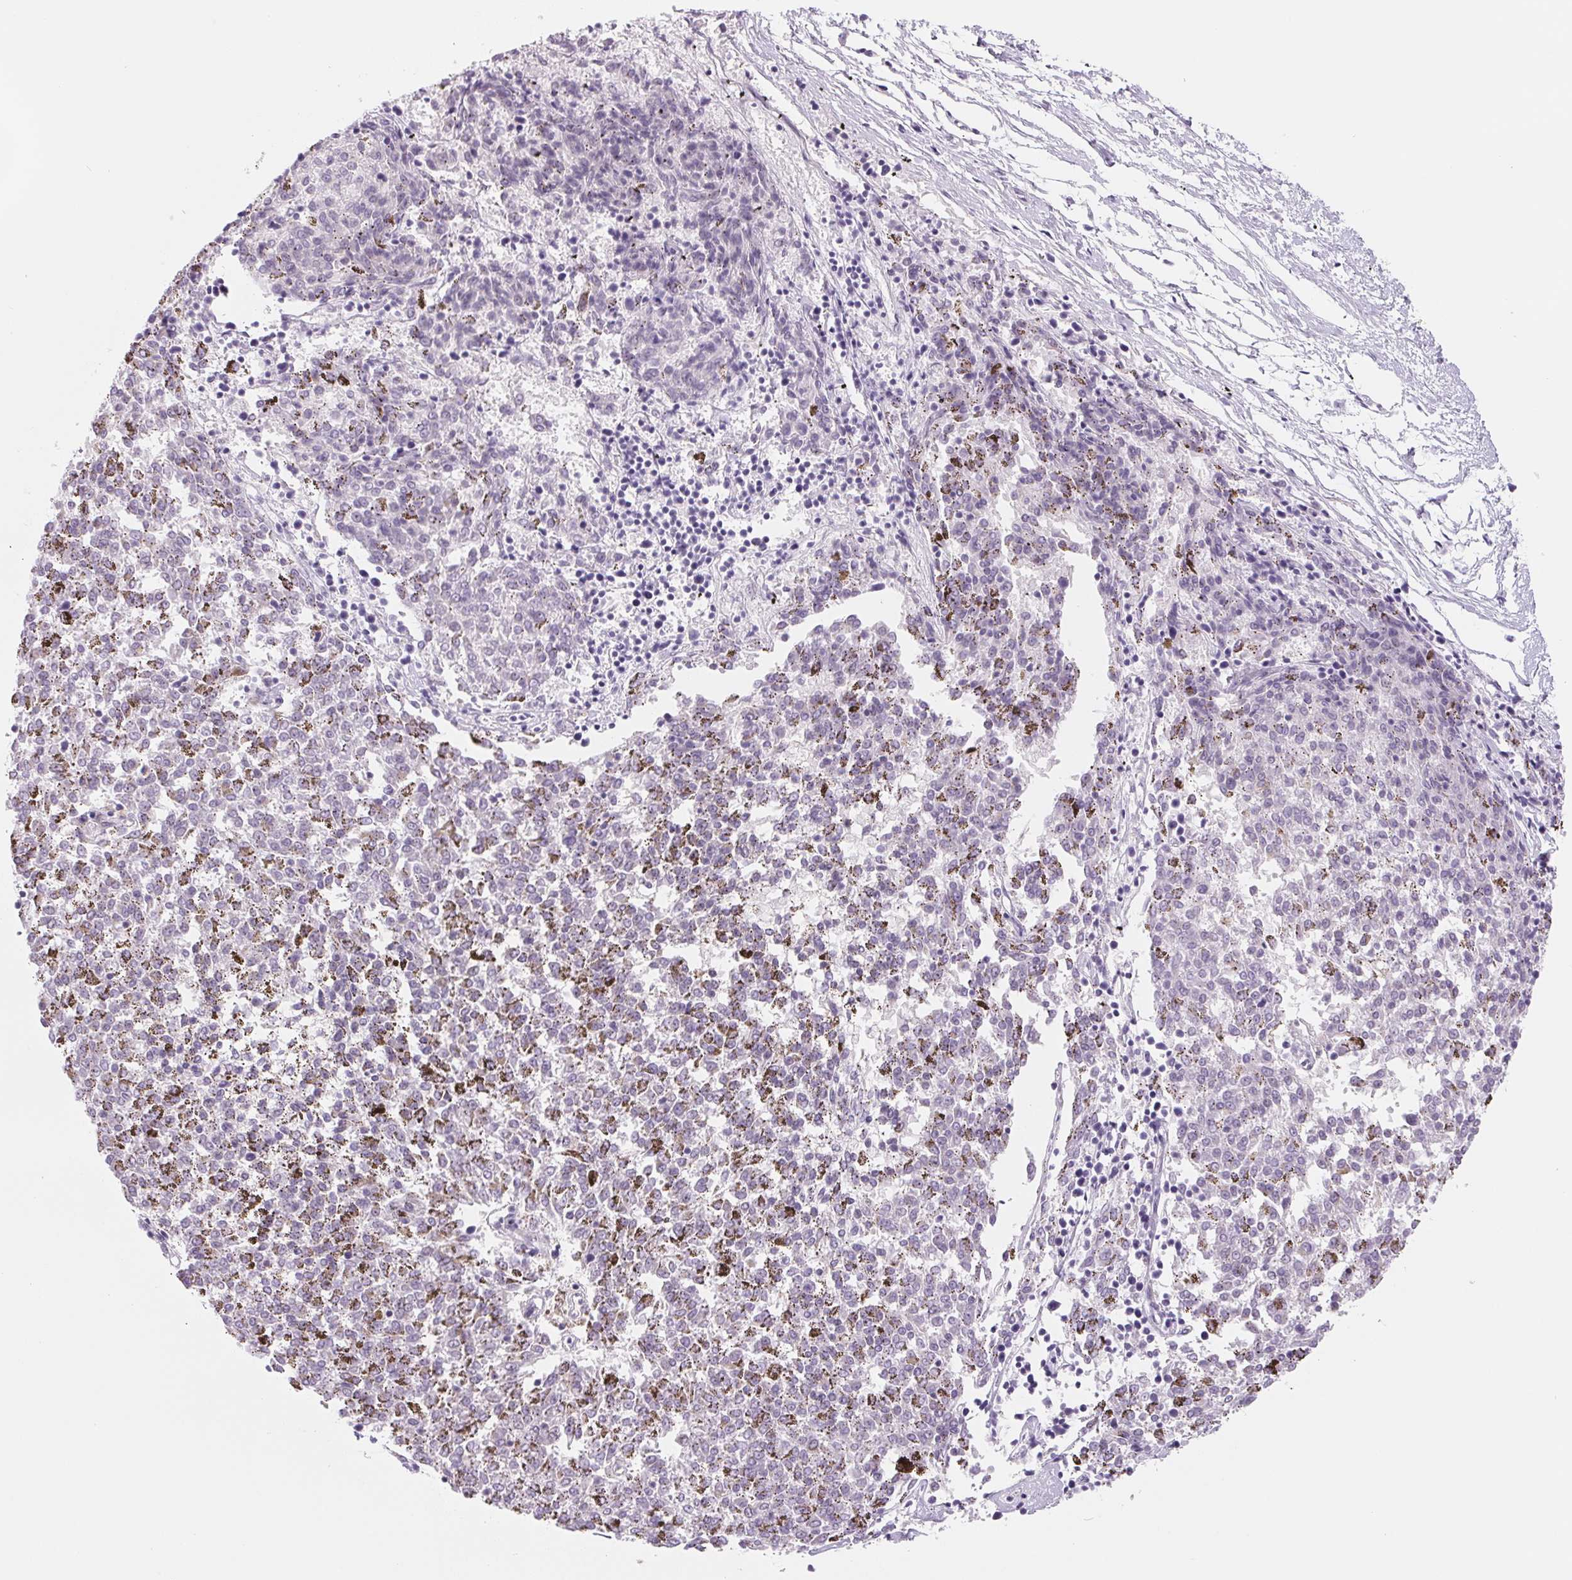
{"staining": {"intensity": "negative", "quantity": "none", "location": "none"}, "tissue": "melanoma", "cell_type": "Tumor cells", "image_type": "cancer", "snomed": [{"axis": "morphology", "description": "Malignant melanoma, NOS"}, {"axis": "topography", "description": "Skin"}], "caption": "This is an immunohistochemistry (IHC) micrograph of human melanoma. There is no expression in tumor cells.", "gene": "CCDC168", "patient": {"sex": "female", "age": 72}}